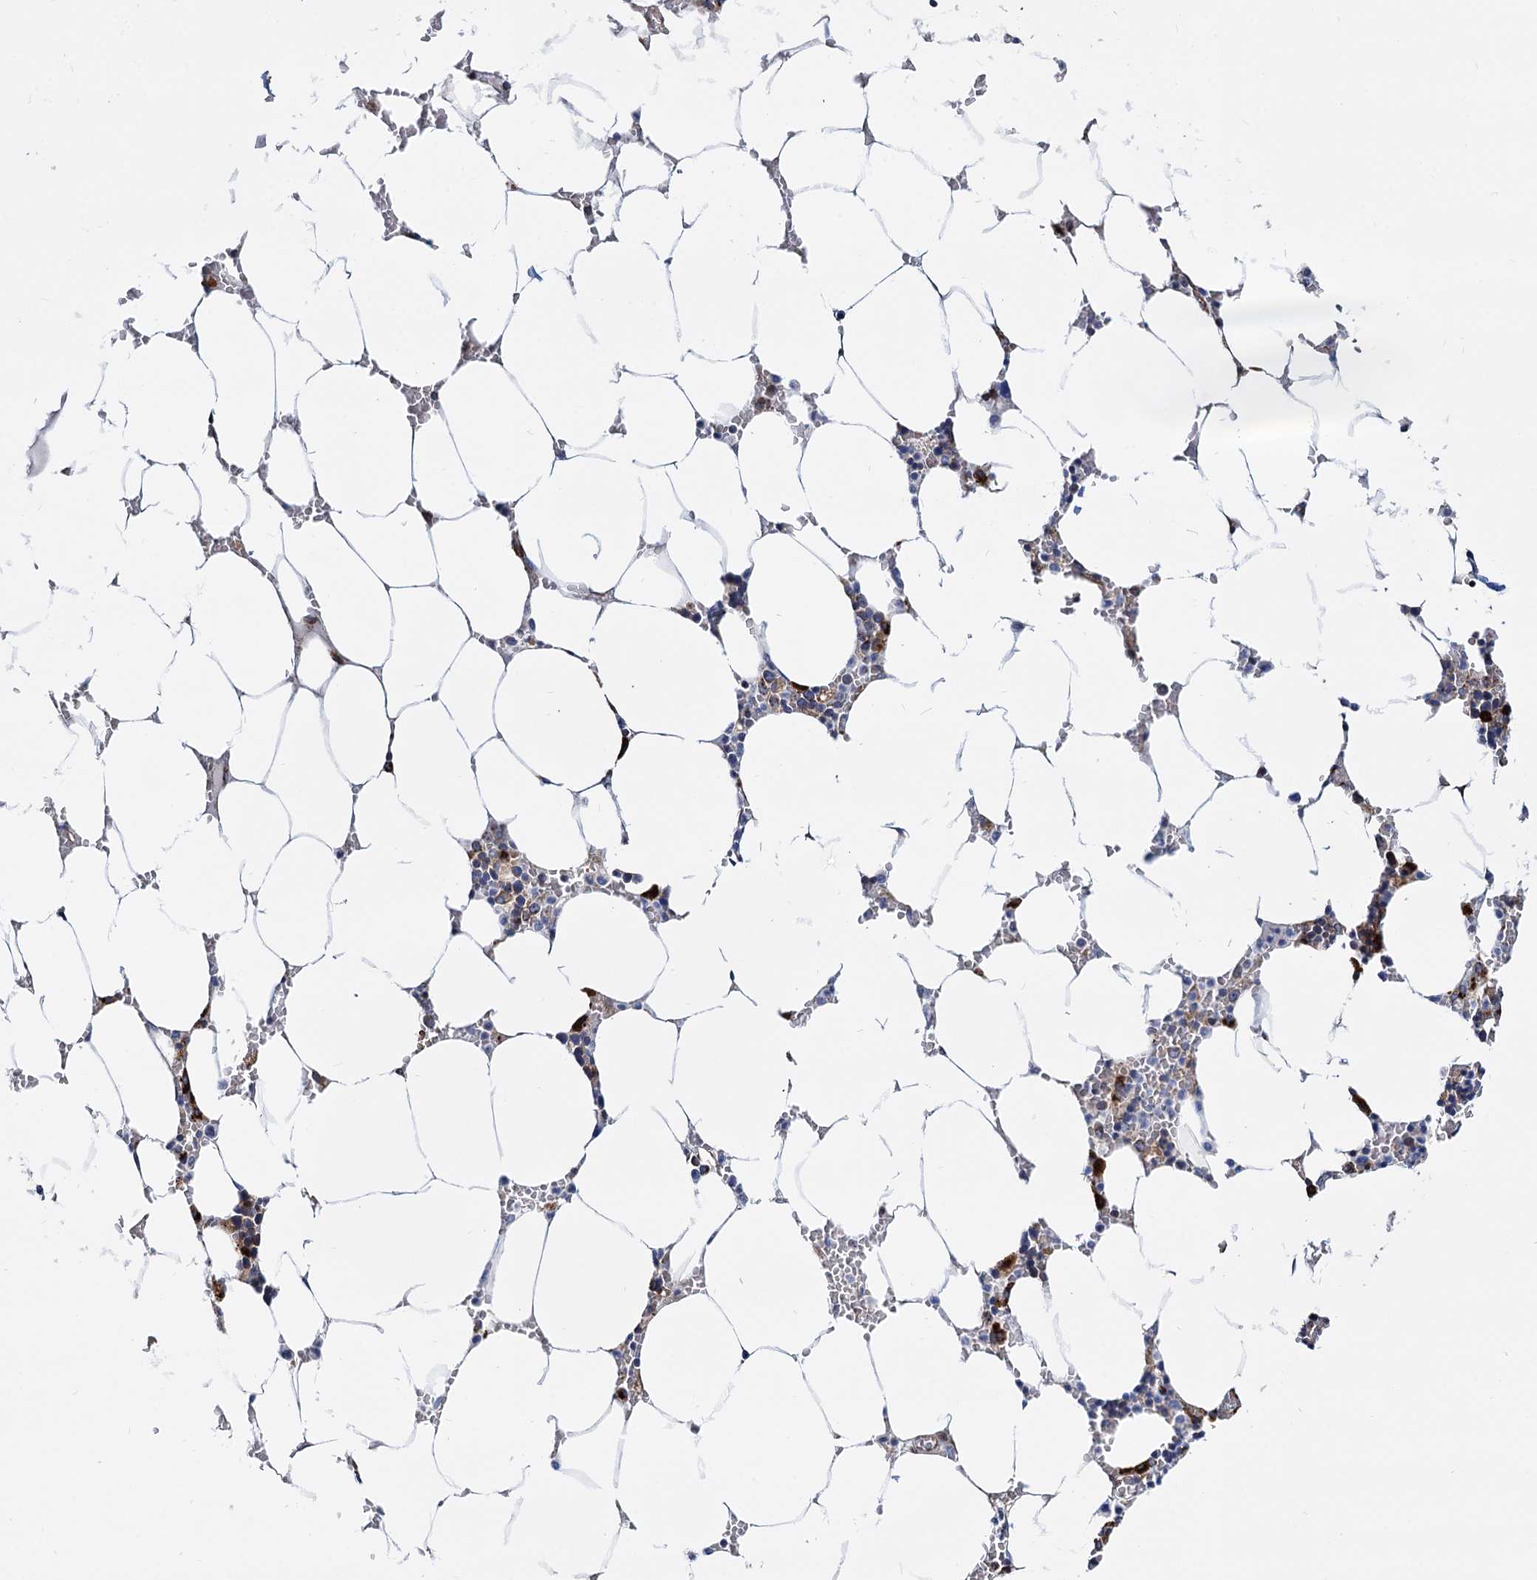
{"staining": {"intensity": "strong", "quantity": "<25%", "location": "cytoplasmic/membranous"}, "tissue": "bone marrow", "cell_type": "Hematopoietic cells", "image_type": "normal", "snomed": [{"axis": "morphology", "description": "Normal tissue, NOS"}, {"axis": "topography", "description": "Bone marrow"}], "caption": "Bone marrow stained with immunohistochemistry (IHC) reveals strong cytoplasmic/membranous staining in approximately <25% of hematopoietic cells.", "gene": "SUPT20H", "patient": {"sex": "male", "age": 70}}